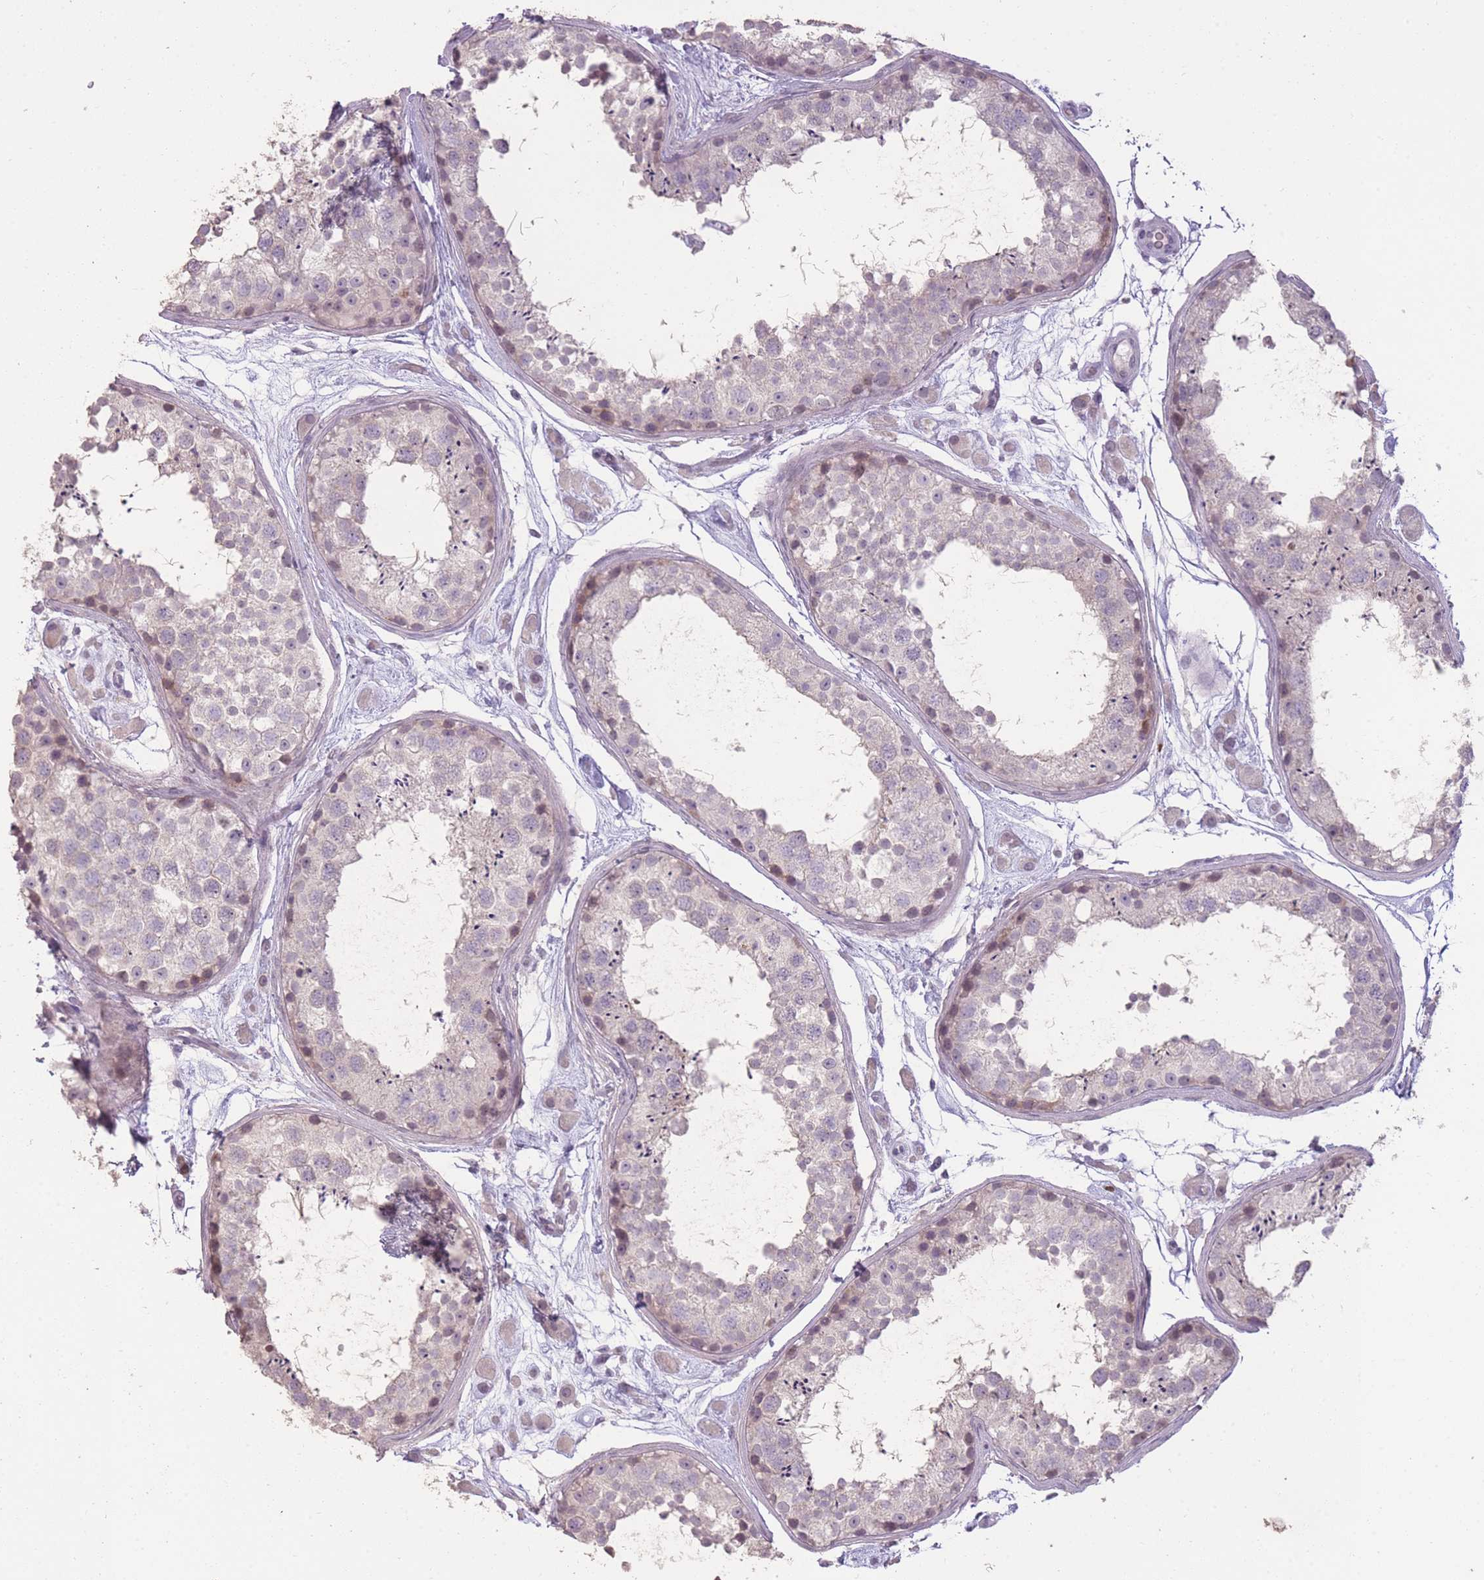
{"staining": {"intensity": "weak", "quantity": "<25%", "location": "cytoplasmic/membranous,nuclear"}, "tissue": "testis", "cell_type": "Cells in seminiferous ducts", "image_type": "normal", "snomed": [{"axis": "morphology", "description": "Normal tissue, NOS"}, {"axis": "topography", "description": "Testis"}], "caption": "This is an immunohistochemistry photomicrograph of benign human testis. There is no positivity in cells in seminiferous ducts.", "gene": "ZBTB24", "patient": {"sex": "male", "age": 25}}